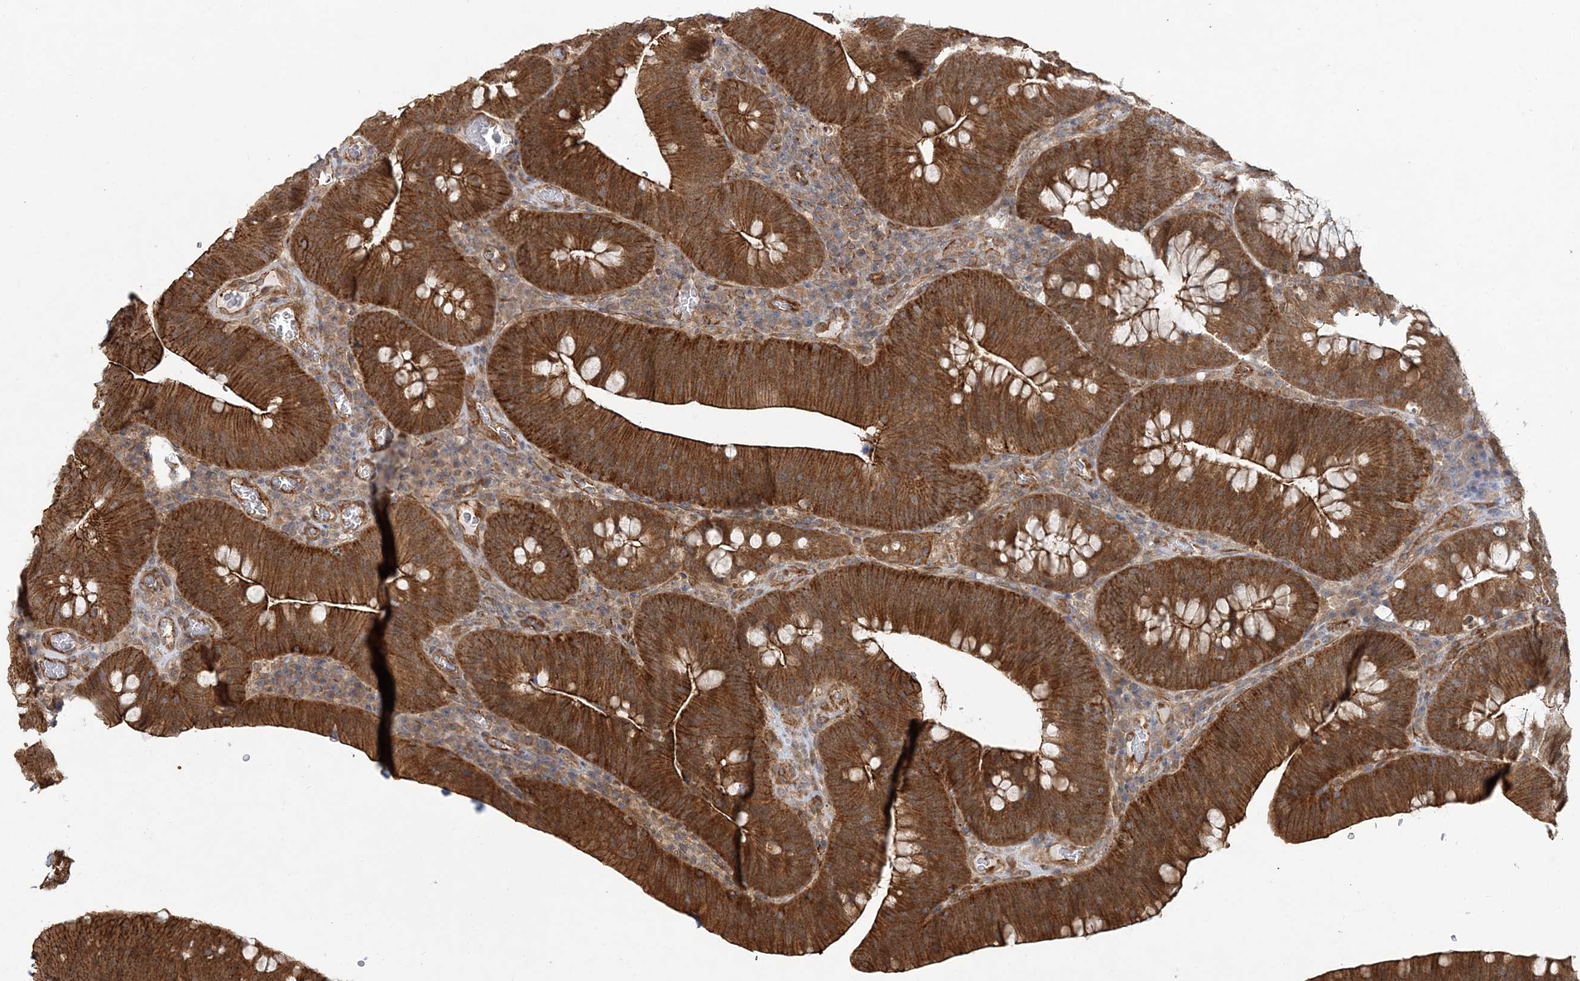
{"staining": {"intensity": "moderate", "quantity": ">75%", "location": "cytoplasmic/membranous"}, "tissue": "colorectal cancer", "cell_type": "Tumor cells", "image_type": "cancer", "snomed": [{"axis": "morphology", "description": "Normal tissue, NOS"}, {"axis": "topography", "description": "Colon"}], "caption": "A micrograph of human colorectal cancer stained for a protein reveals moderate cytoplasmic/membranous brown staining in tumor cells.", "gene": "MAT2B", "patient": {"sex": "female", "age": 82}}